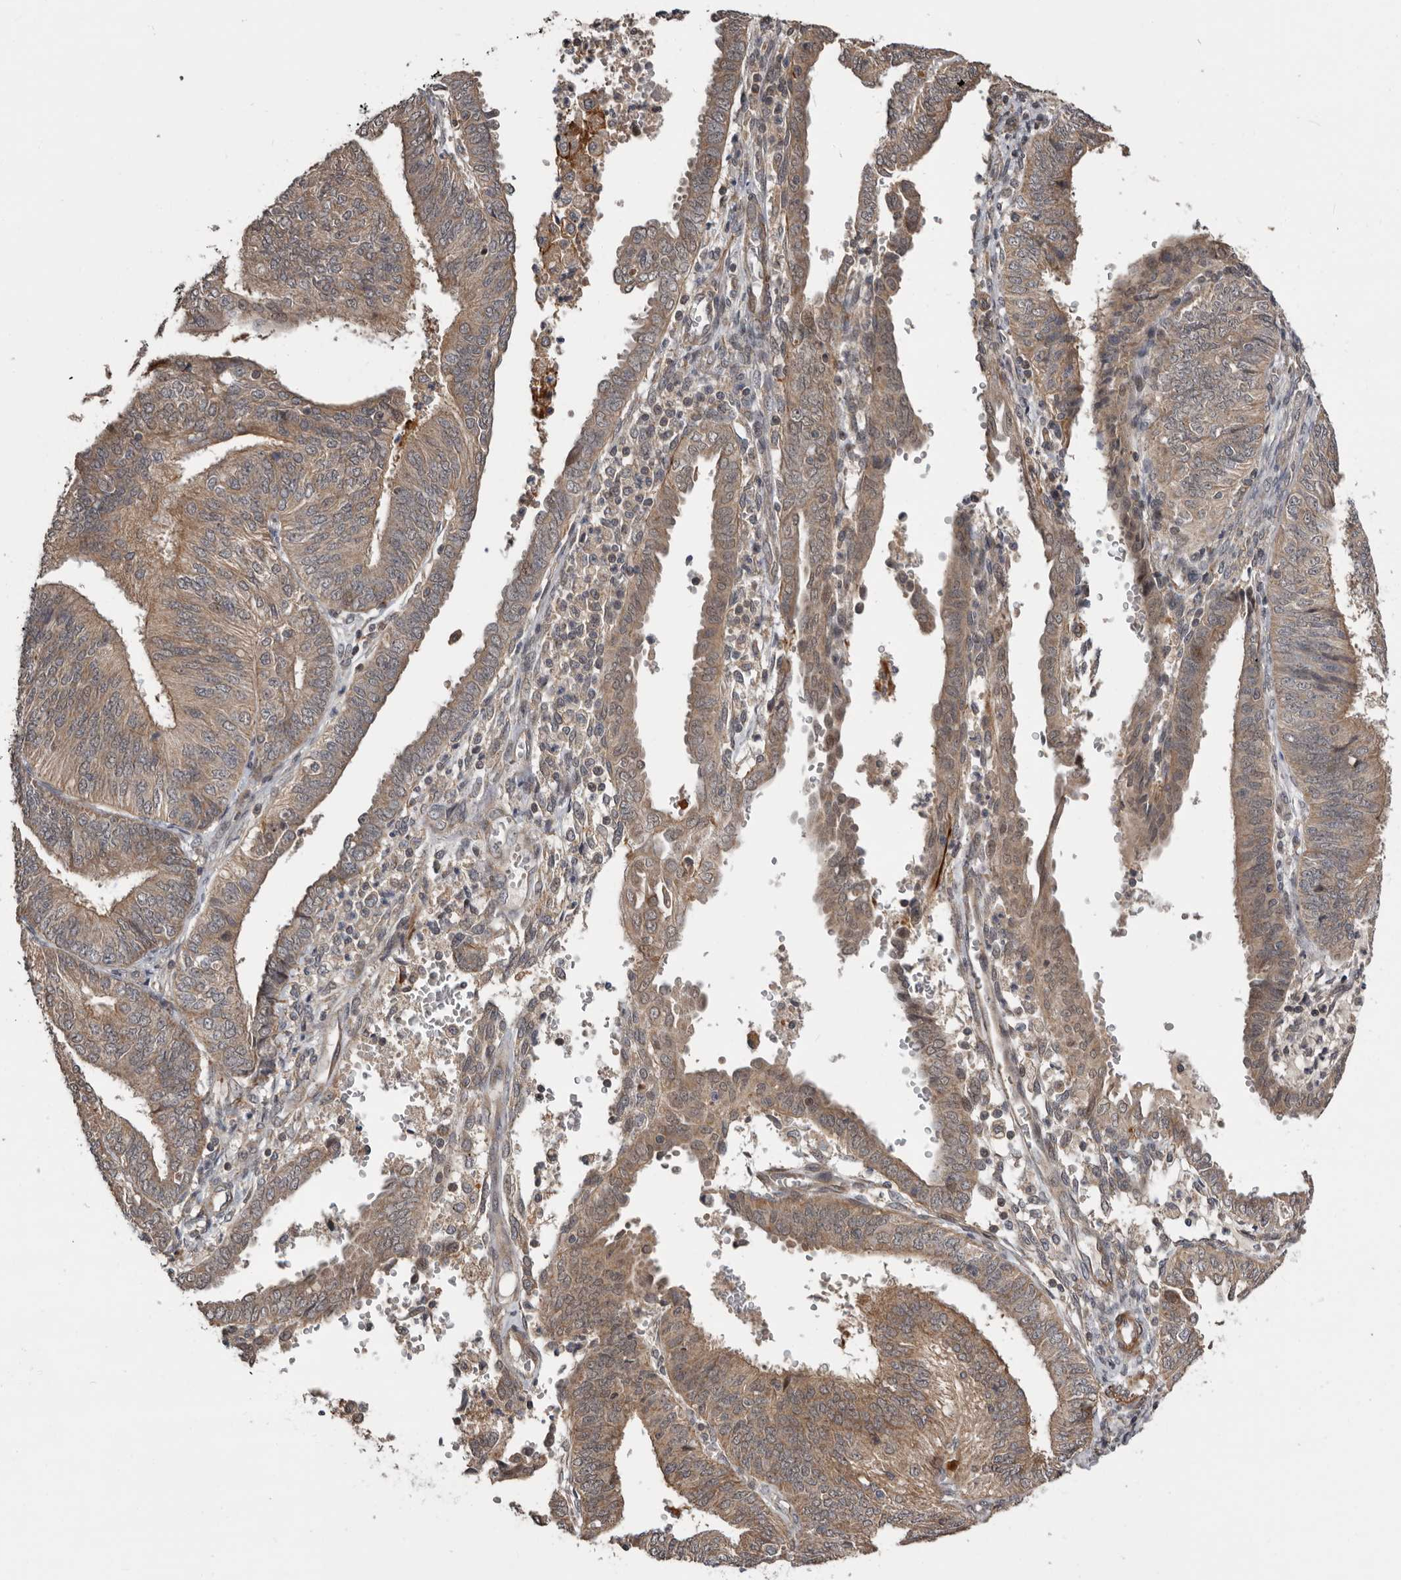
{"staining": {"intensity": "weak", "quantity": ">75%", "location": "cytoplasmic/membranous"}, "tissue": "endometrial cancer", "cell_type": "Tumor cells", "image_type": "cancer", "snomed": [{"axis": "morphology", "description": "Adenocarcinoma, NOS"}, {"axis": "topography", "description": "Endometrium"}], "caption": "Weak cytoplasmic/membranous expression is seen in approximately >75% of tumor cells in endometrial cancer. (DAB (3,3'-diaminobenzidine) IHC with brightfield microscopy, high magnification).", "gene": "FGFR4", "patient": {"sex": "female", "age": 58}}